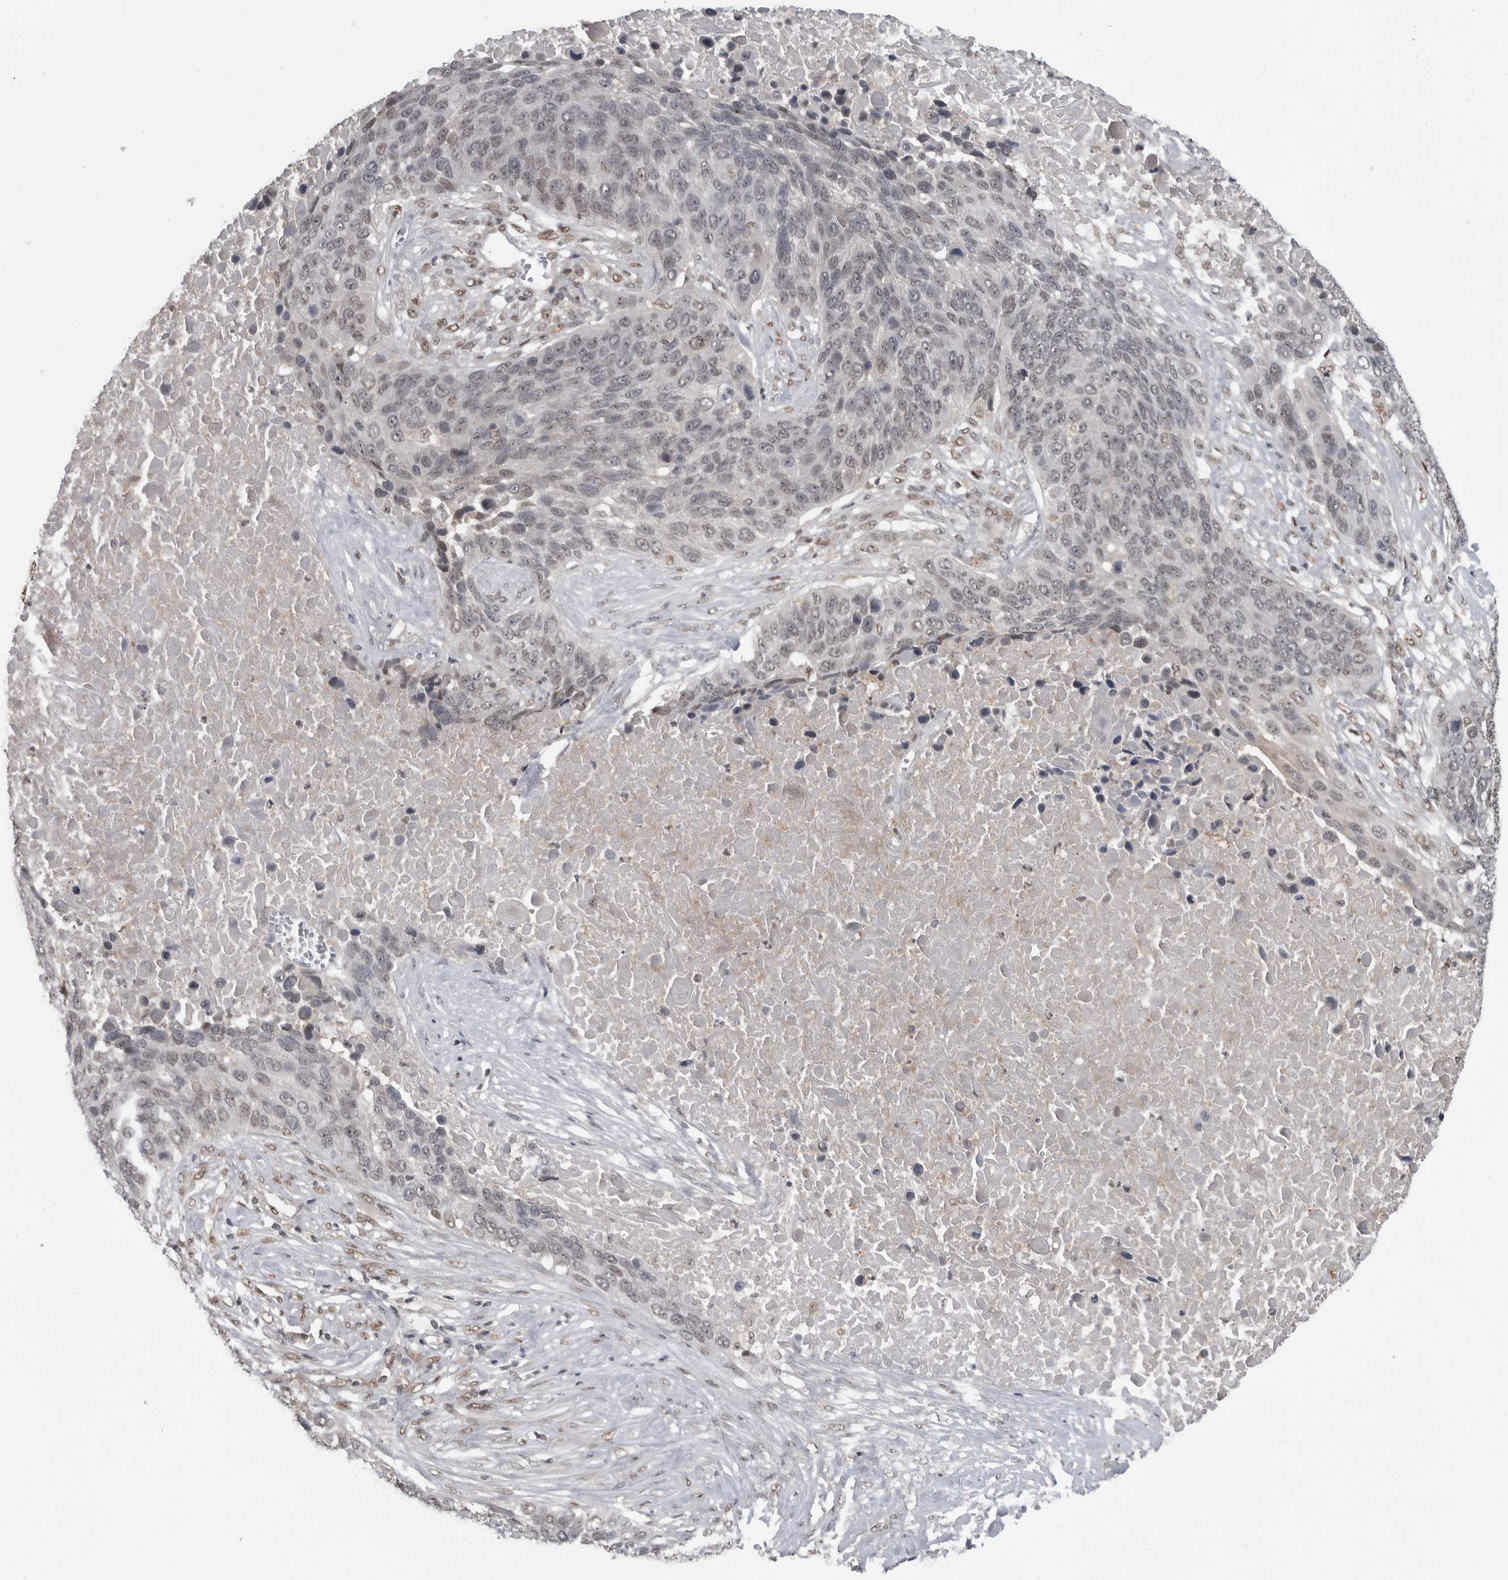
{"staining": {"intensity": "weak", "quantity": "<25%", "location": "nuclear"}, "tissue": "lung cancer", "cell_type": "Tumor cells", "image_type": "cancer", "snomed": [{"axis": "morphology", "description": "Squamous cell carcinoma, NOS"}, {"axis": "topography", "description": "Lung"}], "caption": "Immunohistochemistry (IHC) image of neoplastic tissue: lung squamous cell carcinoma stained with DAB (3,3'-diaminobenzidine) shows no significant protein expression in tumor cells.", "gene": "C8orf58", "patient": {"sex": "male", "age": 66}}